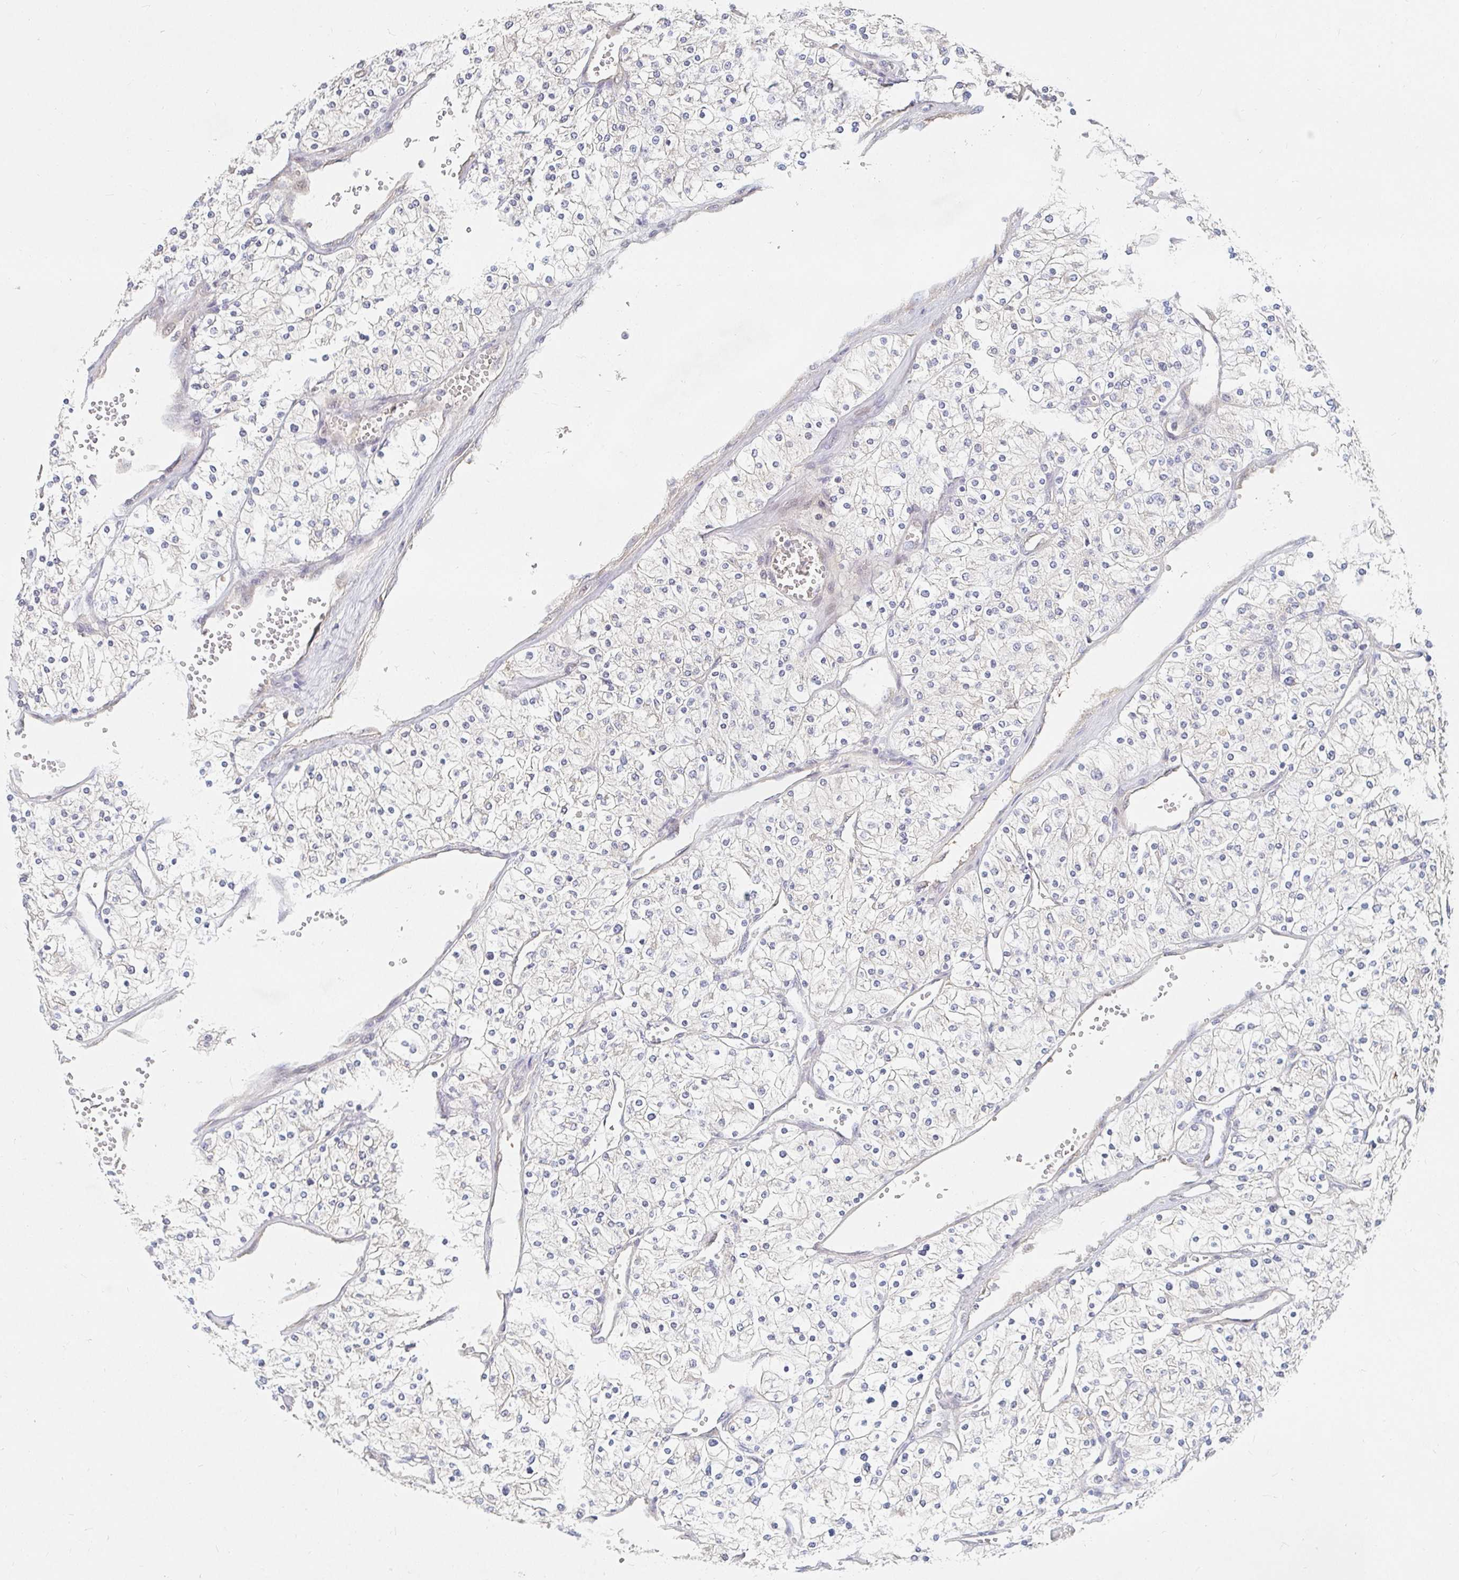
{"staining": {"intensity": "negative", "quantity": "none", "location": "none"}, "tissue": "renal cancer", "cell_type": "Tumor cells", "image_type": "cancer", "snomed": [{"axis": "morphology", "description": "Adenocarcinoma, NOS"}, {"axis": "topography", "description": "Kidney"}], "caption": "Immunohistochemical staining of renal cancer shows no significant staining in tumor cells.", "gene": "NME9", "patient": {"sex": "male", "age": 80}}